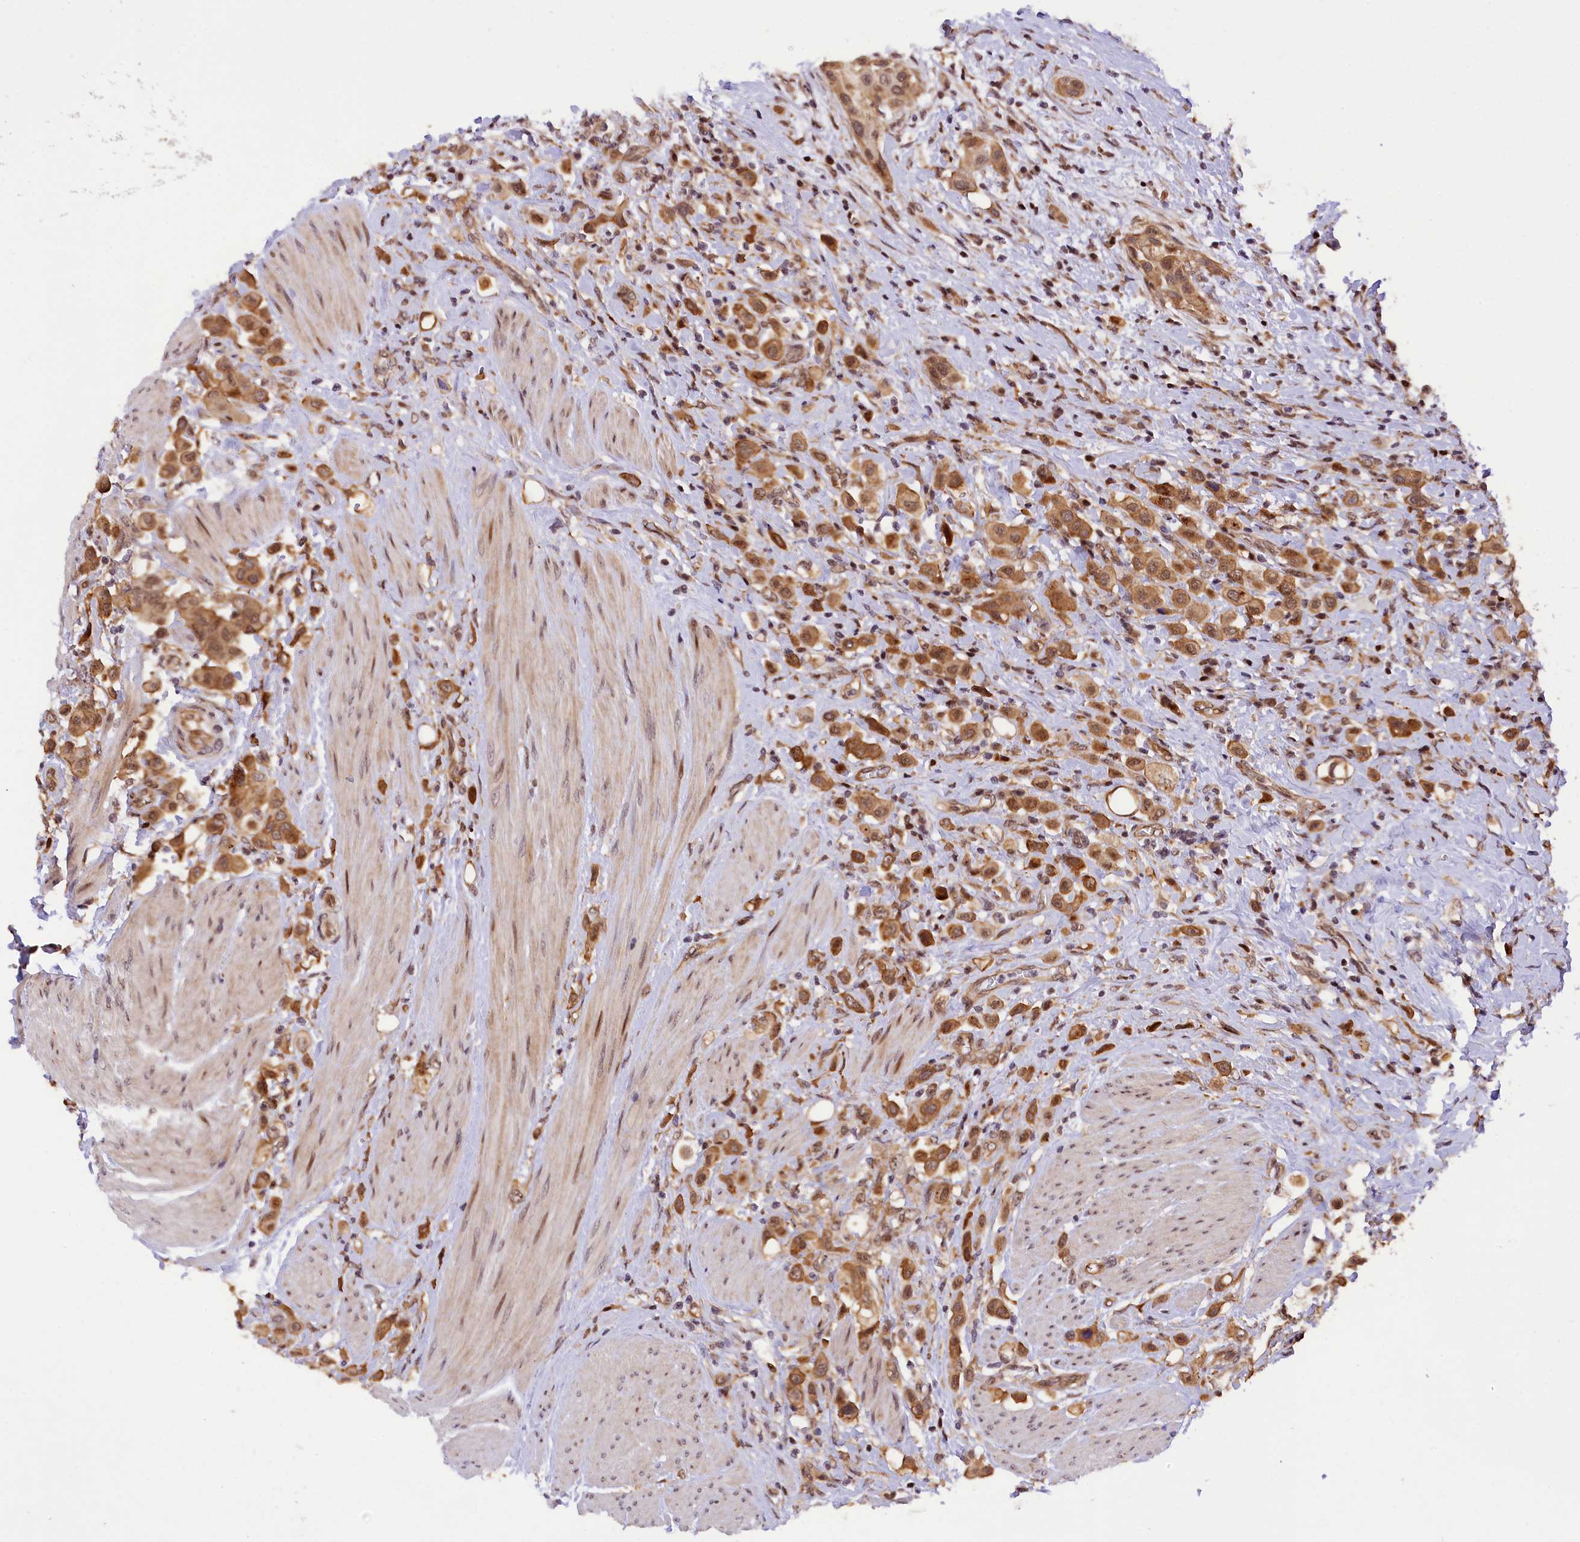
{"staining": {"intensity": "moderate", "quantity": ">75%", "location": "cytoplasmic/membranous,nuclear"}, "tissue": "urothelial cancer", "cell_type": "Tumor cells", "image_type": "cancer", "snomed": [{"axis": "morphology", "description": "Urothelial carcinoma, High grade"}, {"axis": "topography", "description": "Urinary bladder"}], "caption": "Human urothelial carcinoma (high-grade) stained with a brown dye reveals moderate cytoplasmic/membranous and nuclear positive positivity in approximately >75% of tumor cells.", "gene": "SAMD4A", "patient": {"sex": "male", "age": 50}}